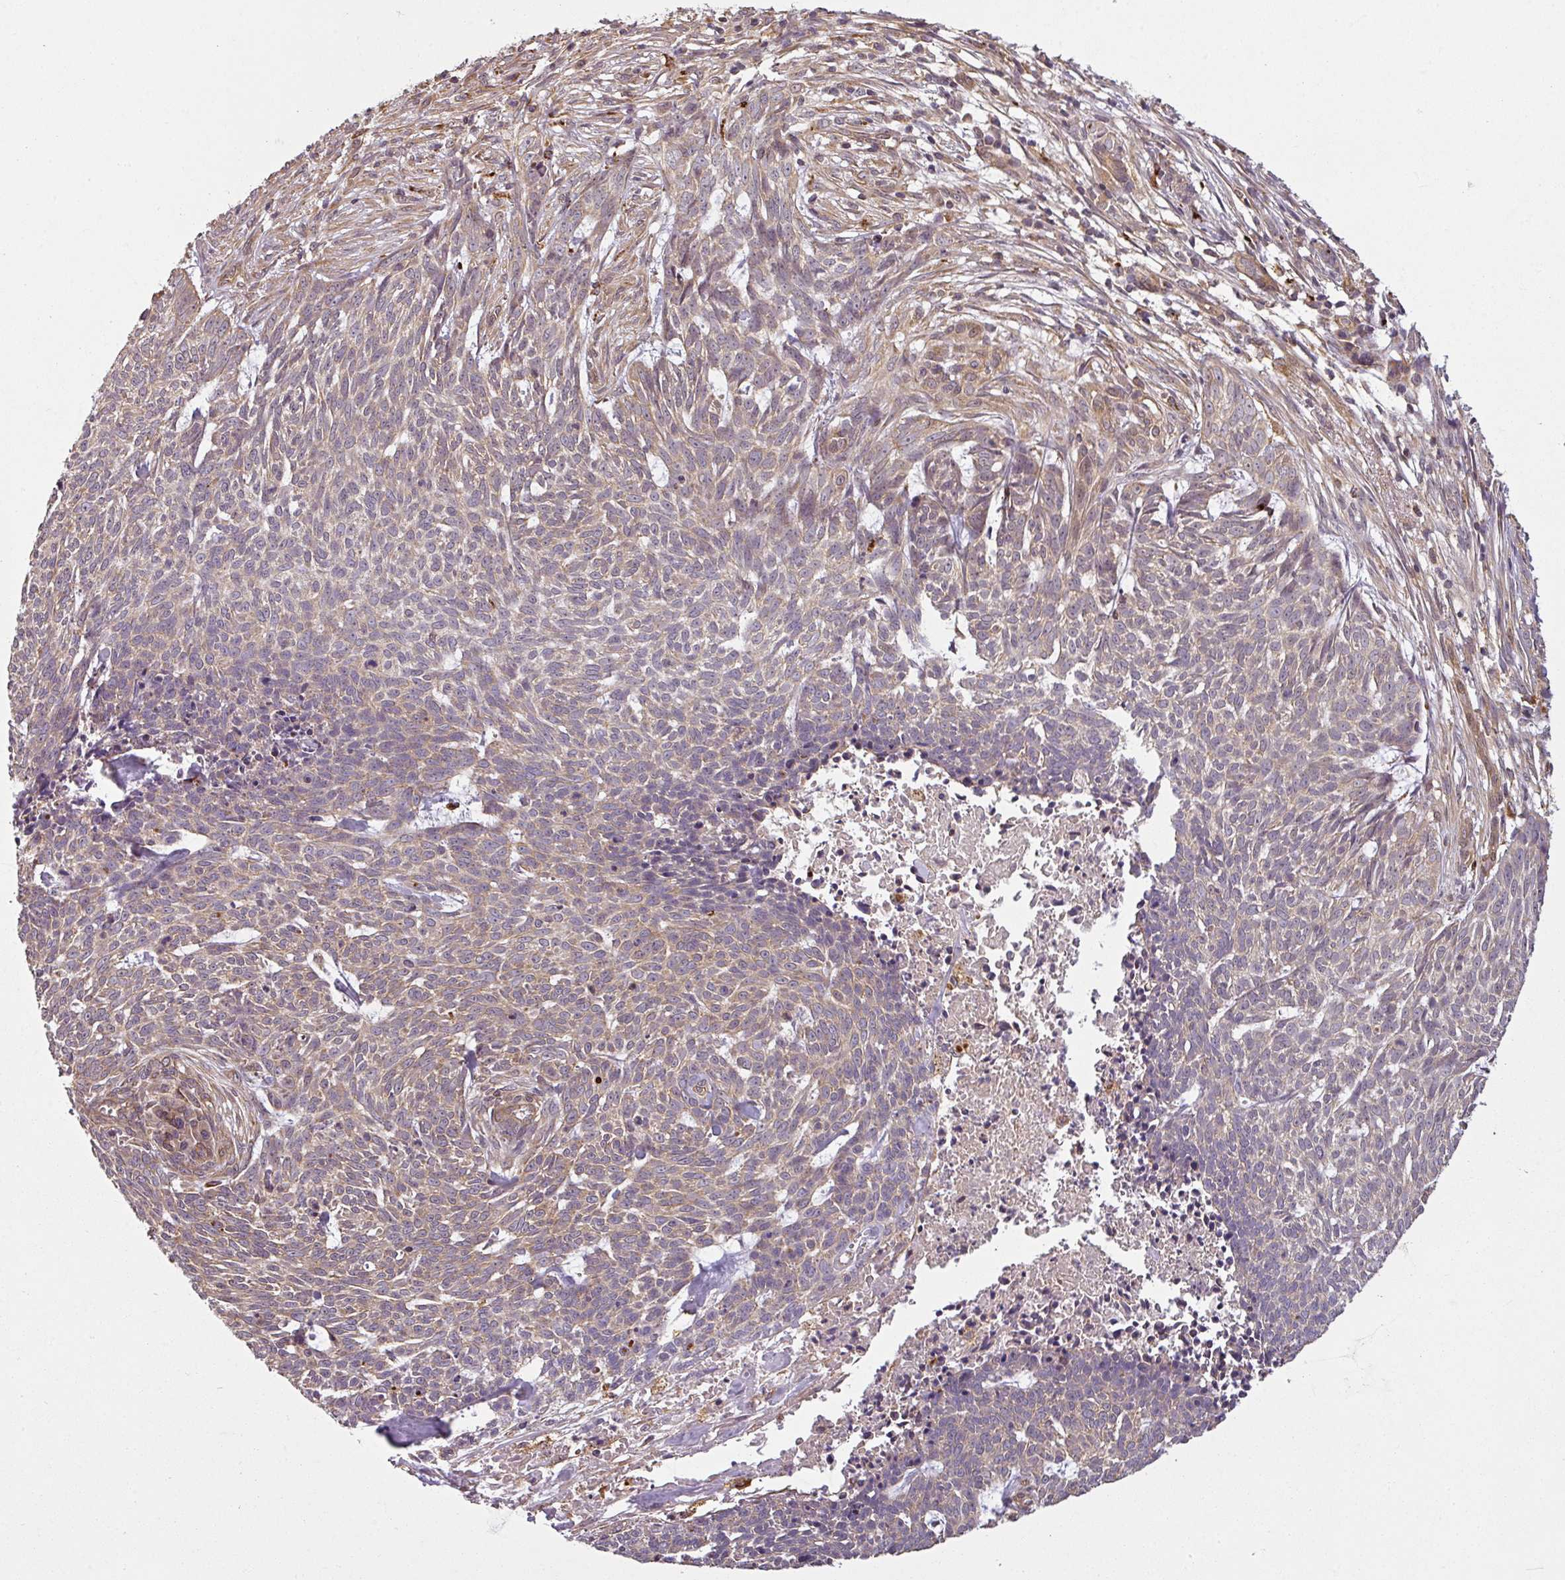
{"staining": {"intensity": "weak", "quantity": "25%-75%", "location": "cytoplasmic/membranous"}, "tissue": "skin cancer", "cell_type": "Tumor cells", "image_type": "cancer", "snomed": [{"axis": "morphology", "description": "Basal cell carcinoma"}, {"axis": "topography", "description": "Skin"}], "caption": "Skin basal cell carcinoma stained for a protein displays weak cytoplasmic/membranous positivity in tumor cells.", "gene": "DIMT1", "patient": {"sex": "female", "age": 93}}